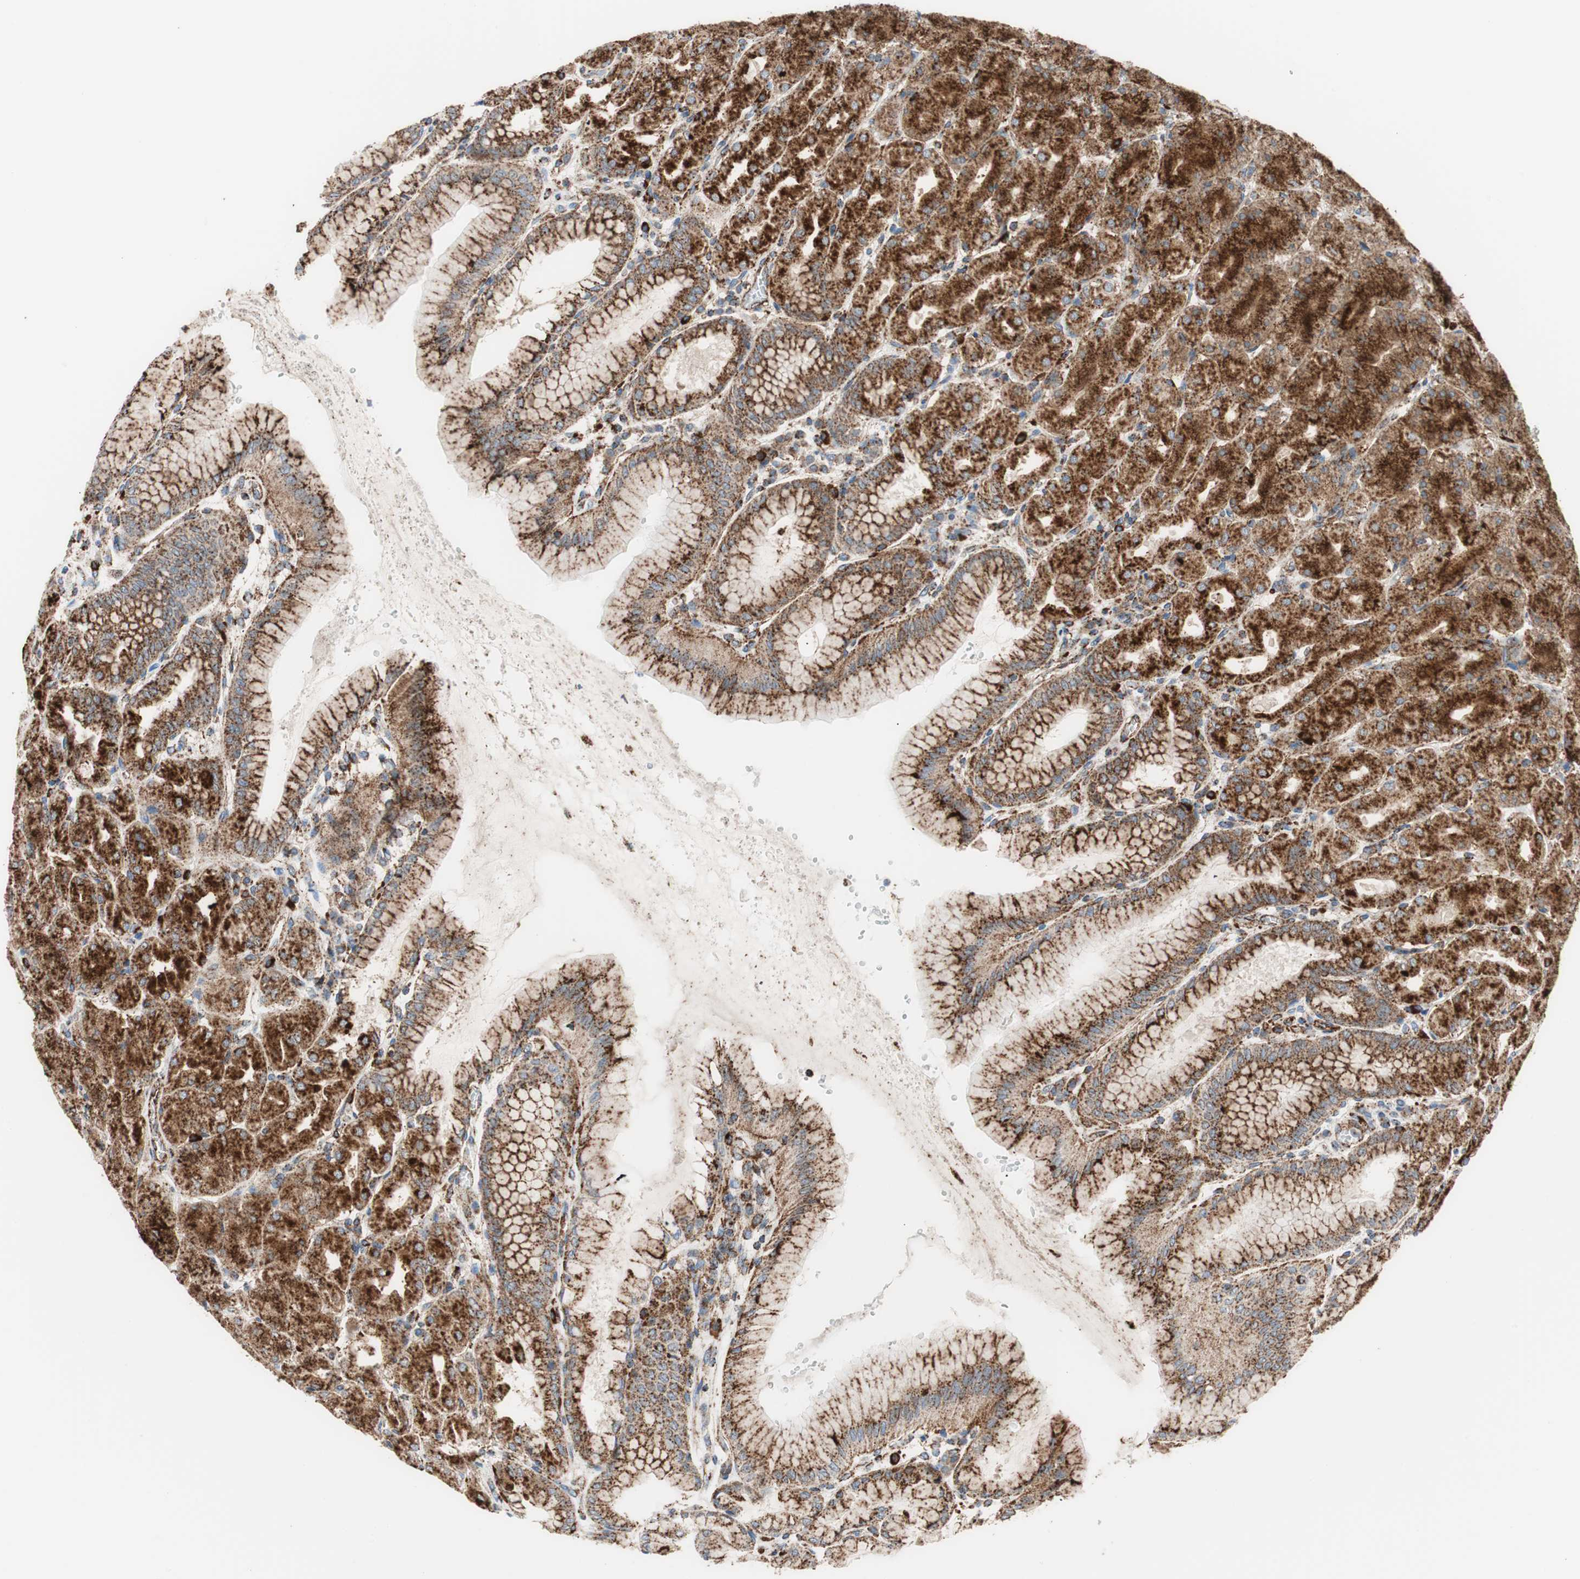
{"staining": {"intensity": "strong", "quantity": ">75%", "location": "cytoplasmic/membranous"}, "tissue": "stomach", "cell_type": "Glandular cells", "image_type": "normal", "snomed": [{"axis": "morphology", "description": "Normal tissue, NOS"}, {"axis": "topography", "description": "Stomach, upper"}], "caption": "Approximately >75% of glandular cells in benign human stomach demonstrate strong cytoplasmic/membranous protein staining as visualized by brown immunohistochemical staining.", "gene": "LAMP1", "patient": {"sex": "female", "age": 56}}